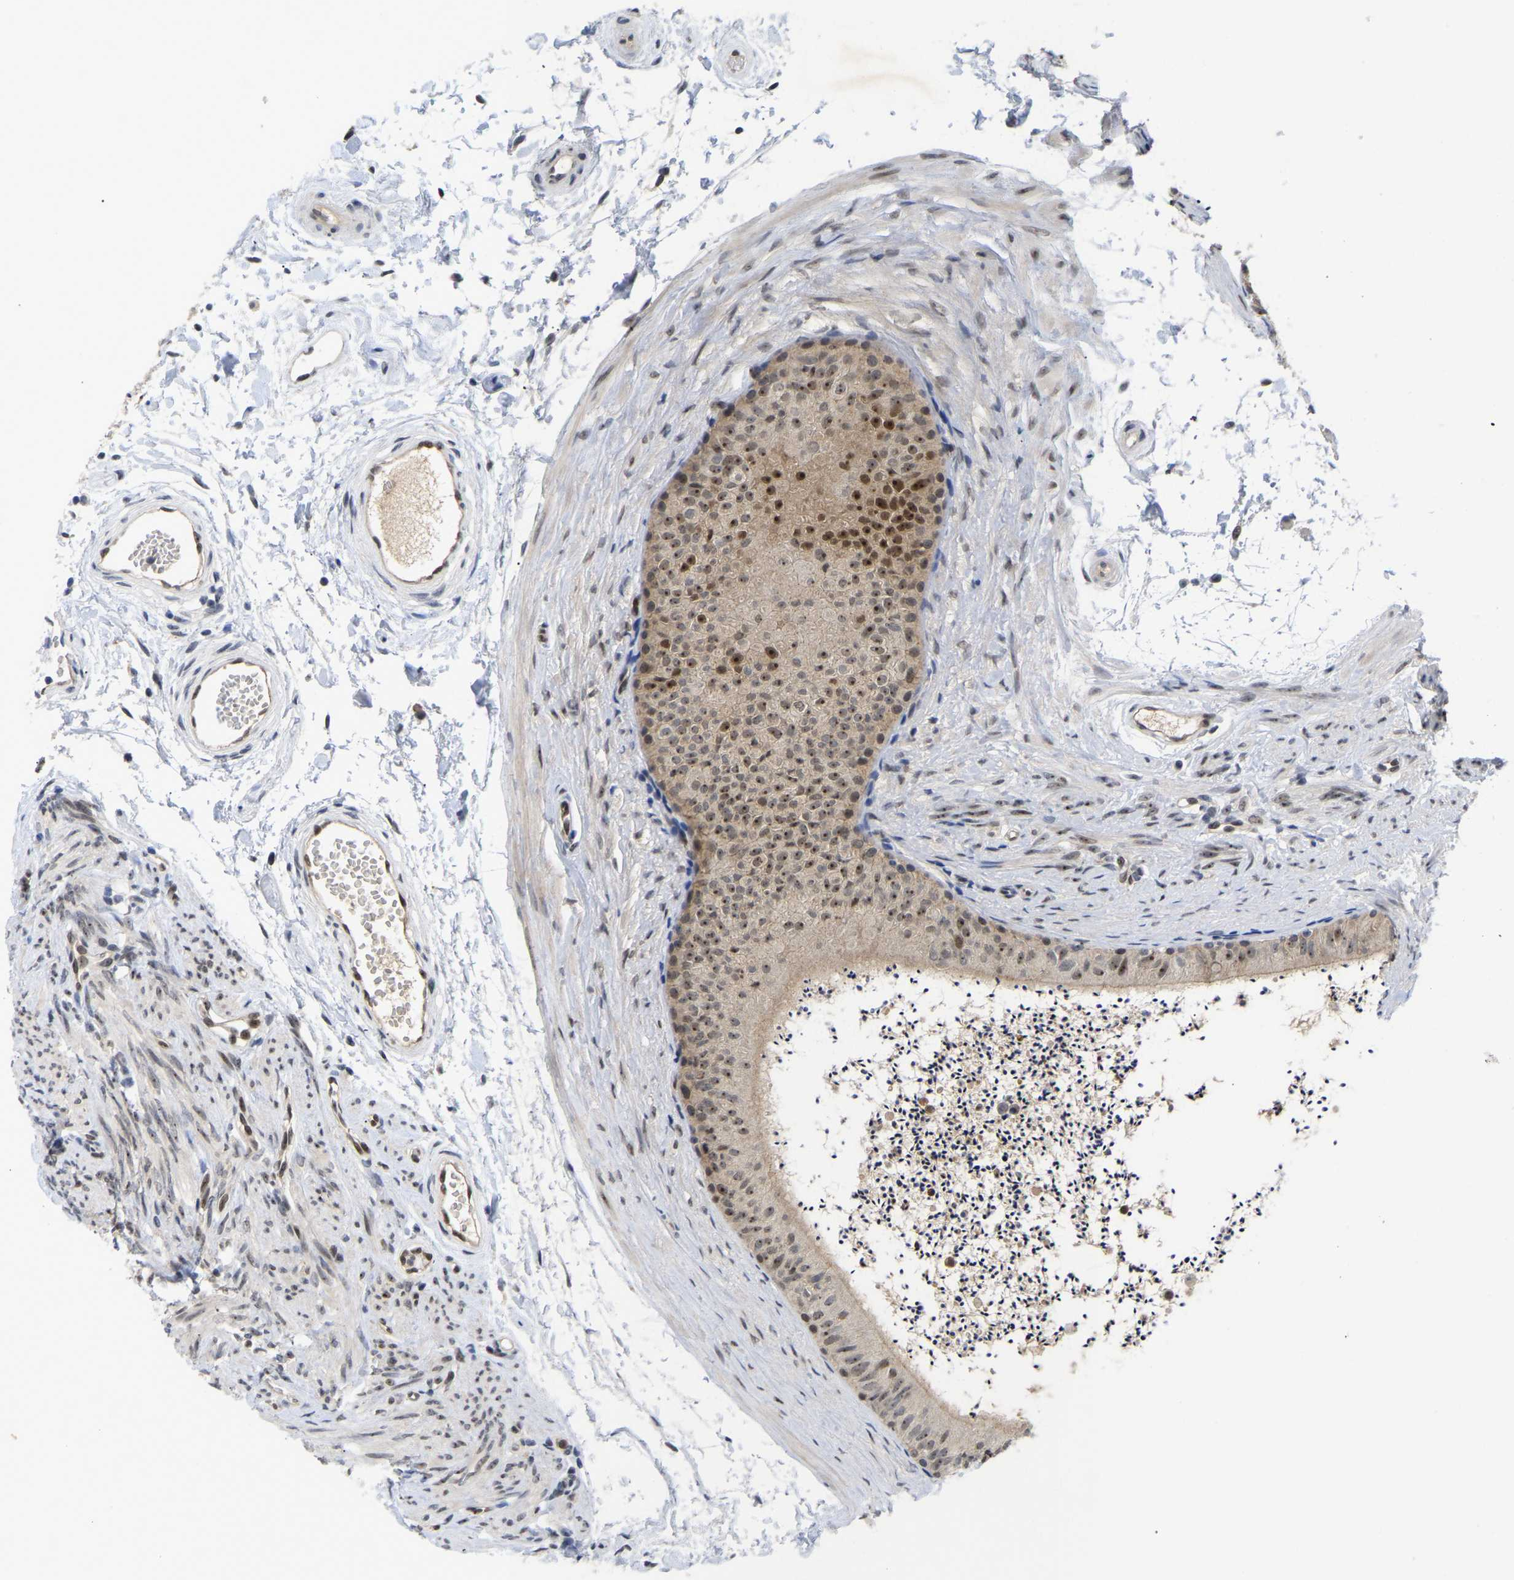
{"staining": {"intensity": "weak", "quantity": "<25%", "location": "cytoplasmic/membranous,nuclear"}, "tissue": "epididymis", "cell_type": "Glandular cells", "image_type": "normal", "snomed": [{"axis": "morphology", "description": "Normal tissue, NOS"}, {"axis": "topography", "description": "Epididymis"}], "caption": "IHC histopathology image of benign epididymis: human epididymis stained with DAB displays no significant protein positivity in glandular cells.", "gene": "NLE1", "patient": {"sex": "male", "age": 56}}